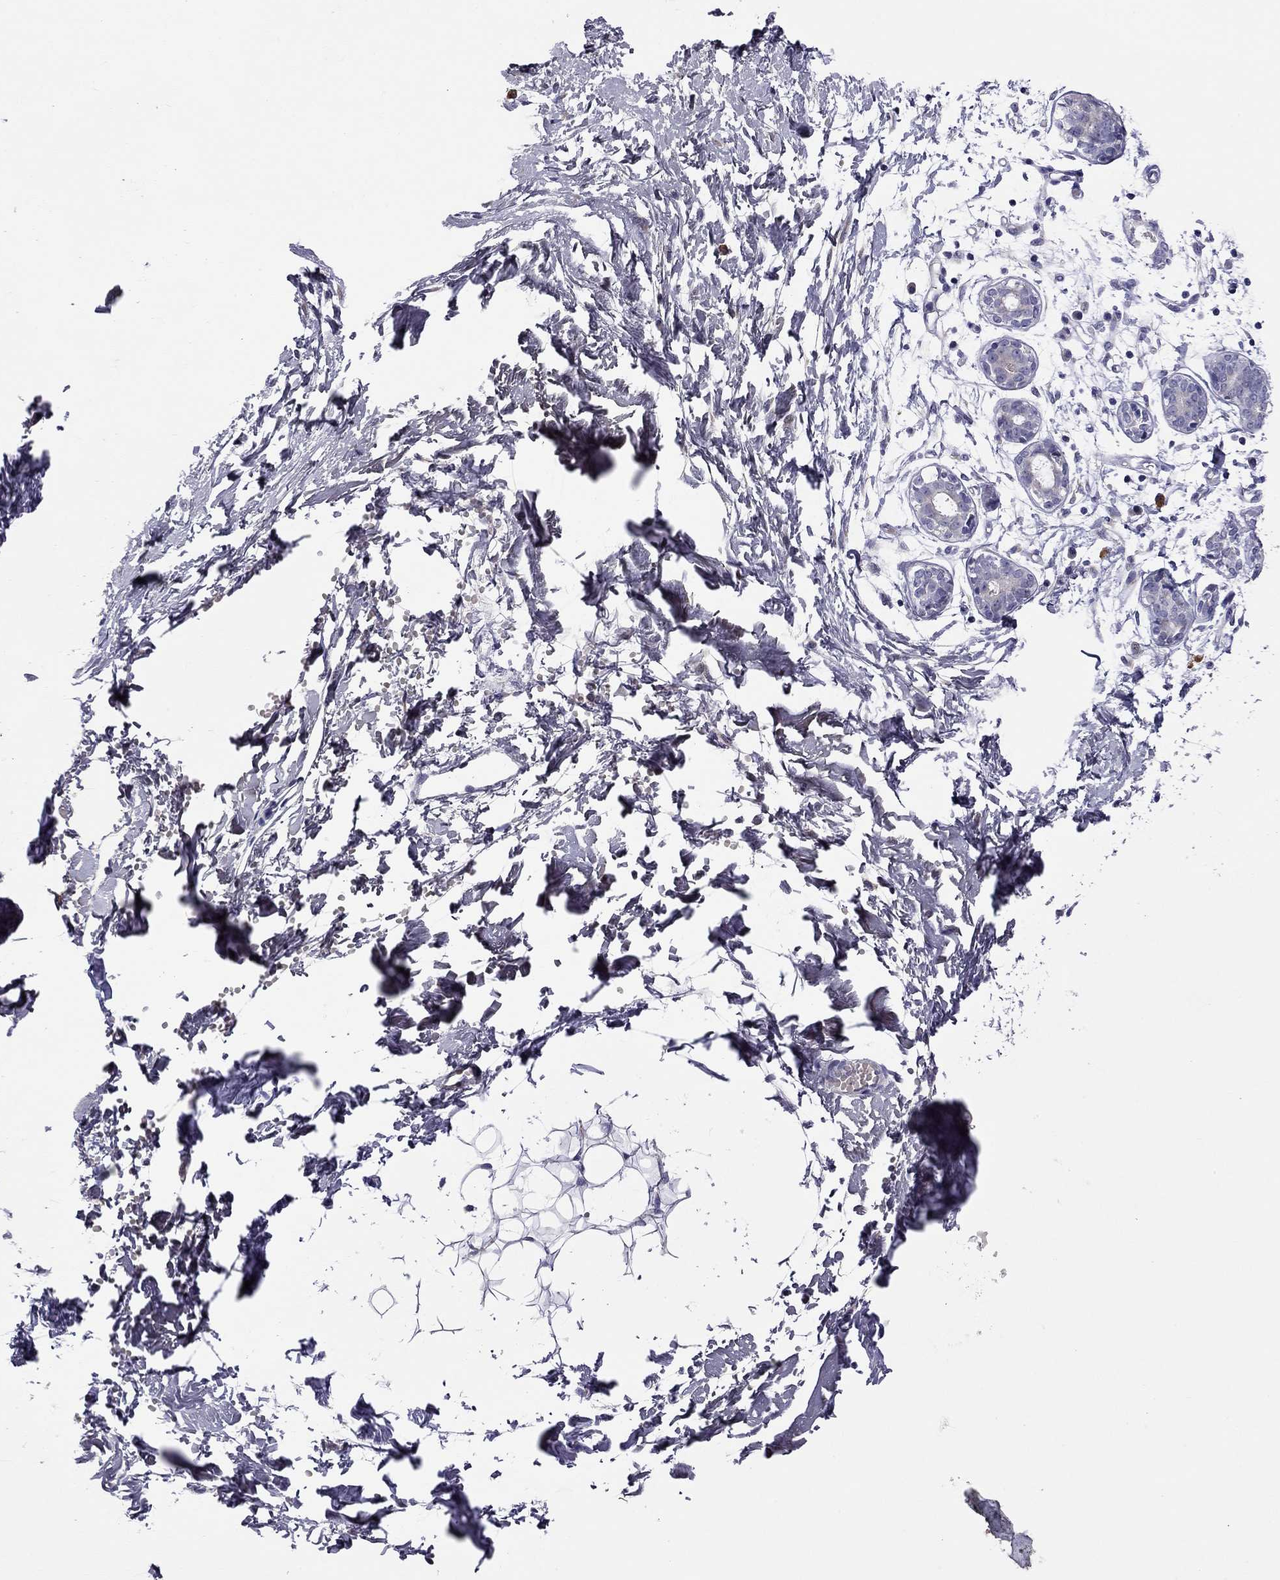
{"staining": {"intensity": "negative", "quantity": "none", "location": "none"}, "tissue": "breast", "cell_type": "Adipocytes", "image_type": "normal", "snomed": [{"axis": "morphology", "description": "Normal tissue, NOS"}, {"axis": "topography", "description": "Breast"}], "caption": "Protein analysis of benign breast shows no significant staining in adipocytes.", "gene": "C8orf88", "patient": {"sex": "female", "age": 37}}